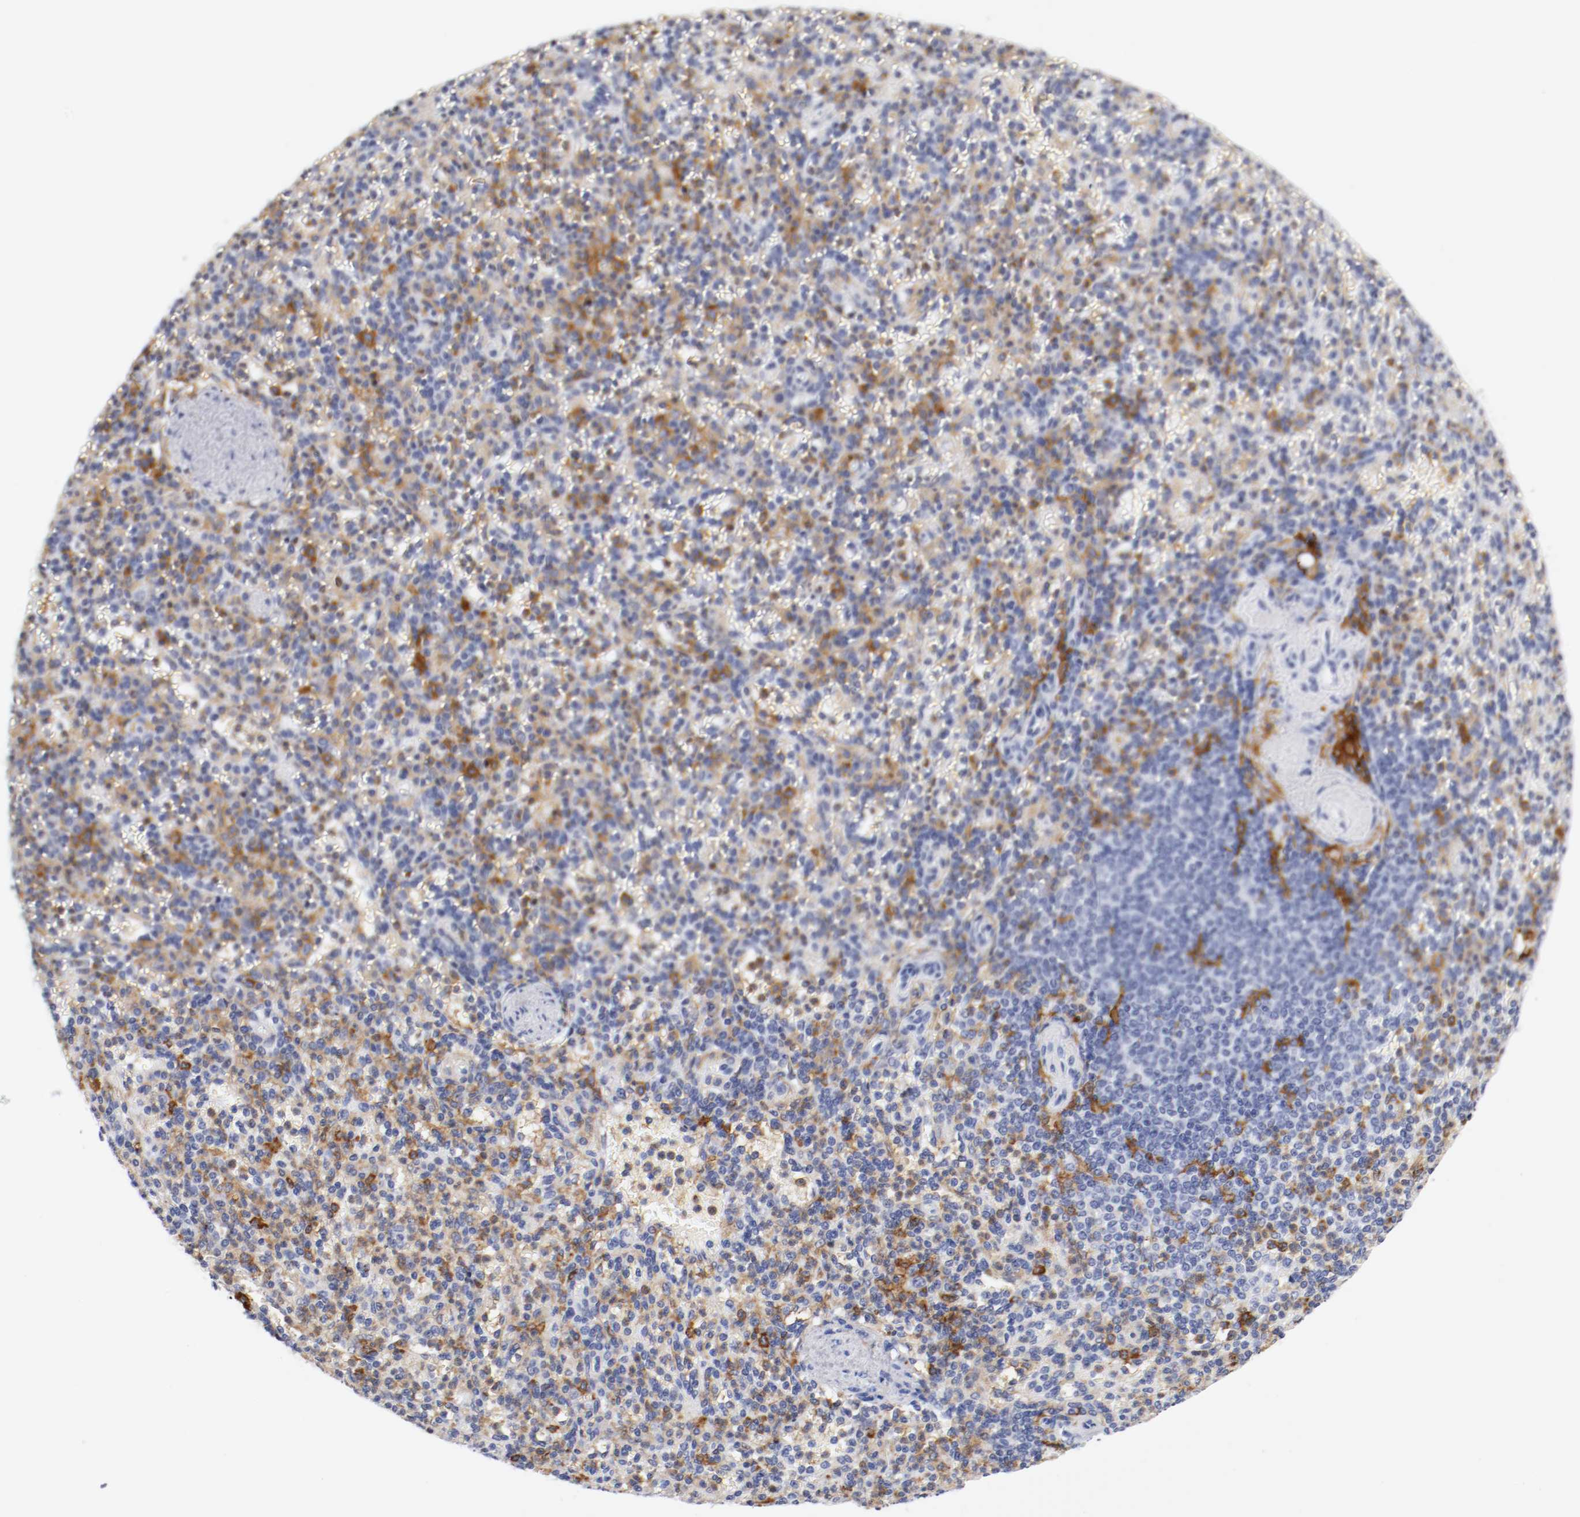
{"staining": {"intensity": "moderate", "quantity": "25%-75%", "location": "cytoplasmic/membranous"}, "tissue": "spleen", "cell_type": "Cells in red pulp", "image_type": "normal", "snomed": [{"axis": "morphology", "description": "Normal tissue, NOS"}, {"axis": "topography", "description": "Spleen"}], "caption": "Unremarkable spleen demonstrates moderate cytoplasmic/membranous staining in approximately 25%-75% of cells in red pulp, visualized by immunohistochemistry.", "gene": "ITGAX", "patient": {"sex": "female", "age": 74}}